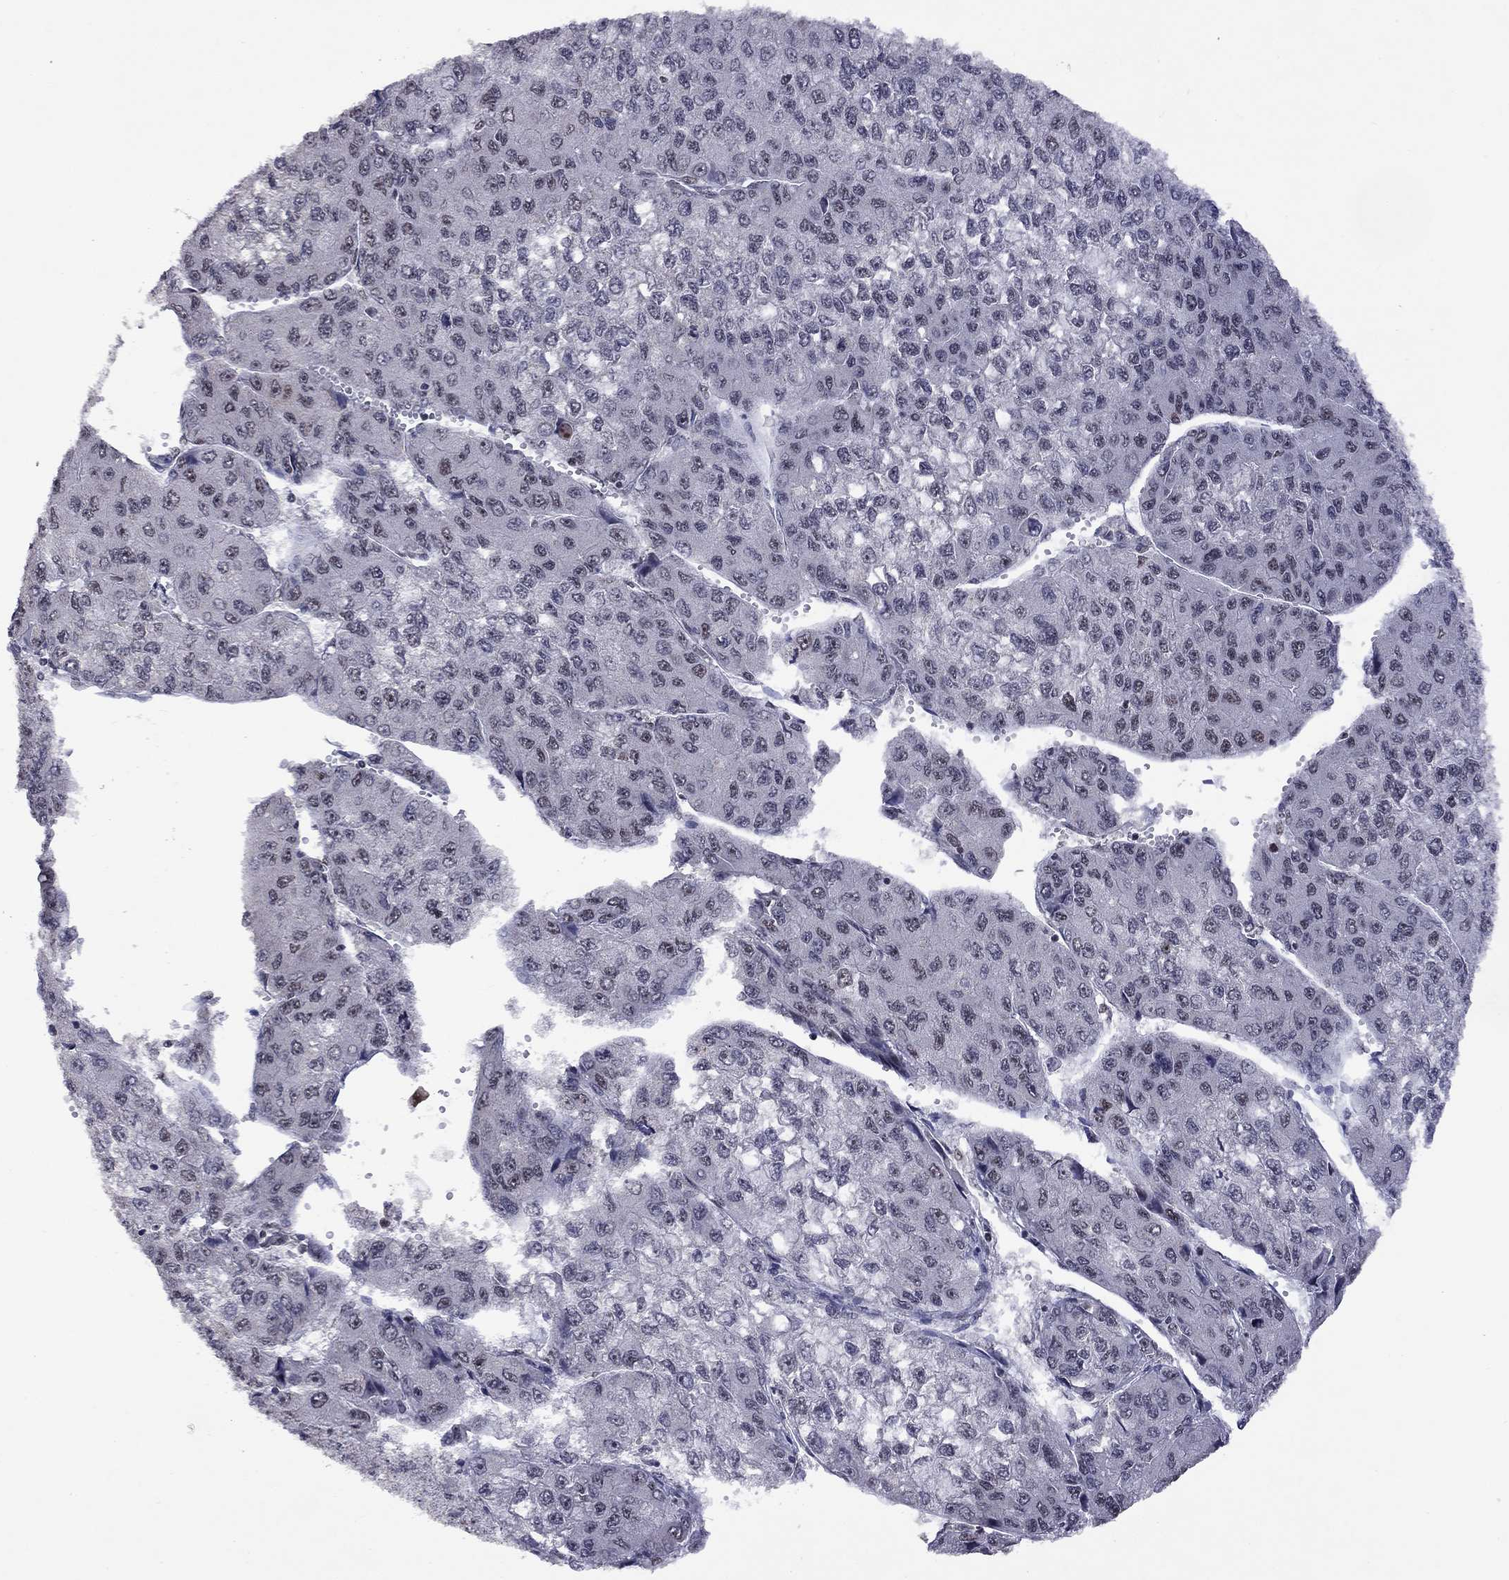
{"staining": {"intensity": "negative", "quantity": "none", "location": "none"}, "tissue": "liver cancer", "cell_type": "Tumor cells", "image_type": "cancer", "snomed": [{"axis": "morphology", "description": "Carcinoma, Hepatocellular, NOS"}, {"axis": "topography", "description": "Liver"}], "caption": "High power microscopy micrograph of an immunohistochemistry (IHC) photomicrograph of liver cancer (hepatocellular carcinoma), revealing no significant positivity in tumor cells. (Immunohistochemistry (ihc), brightfield microscopy, high magnification).", "gene": "SPOUT1", "patient": {"sex": "female", "age": 66}}